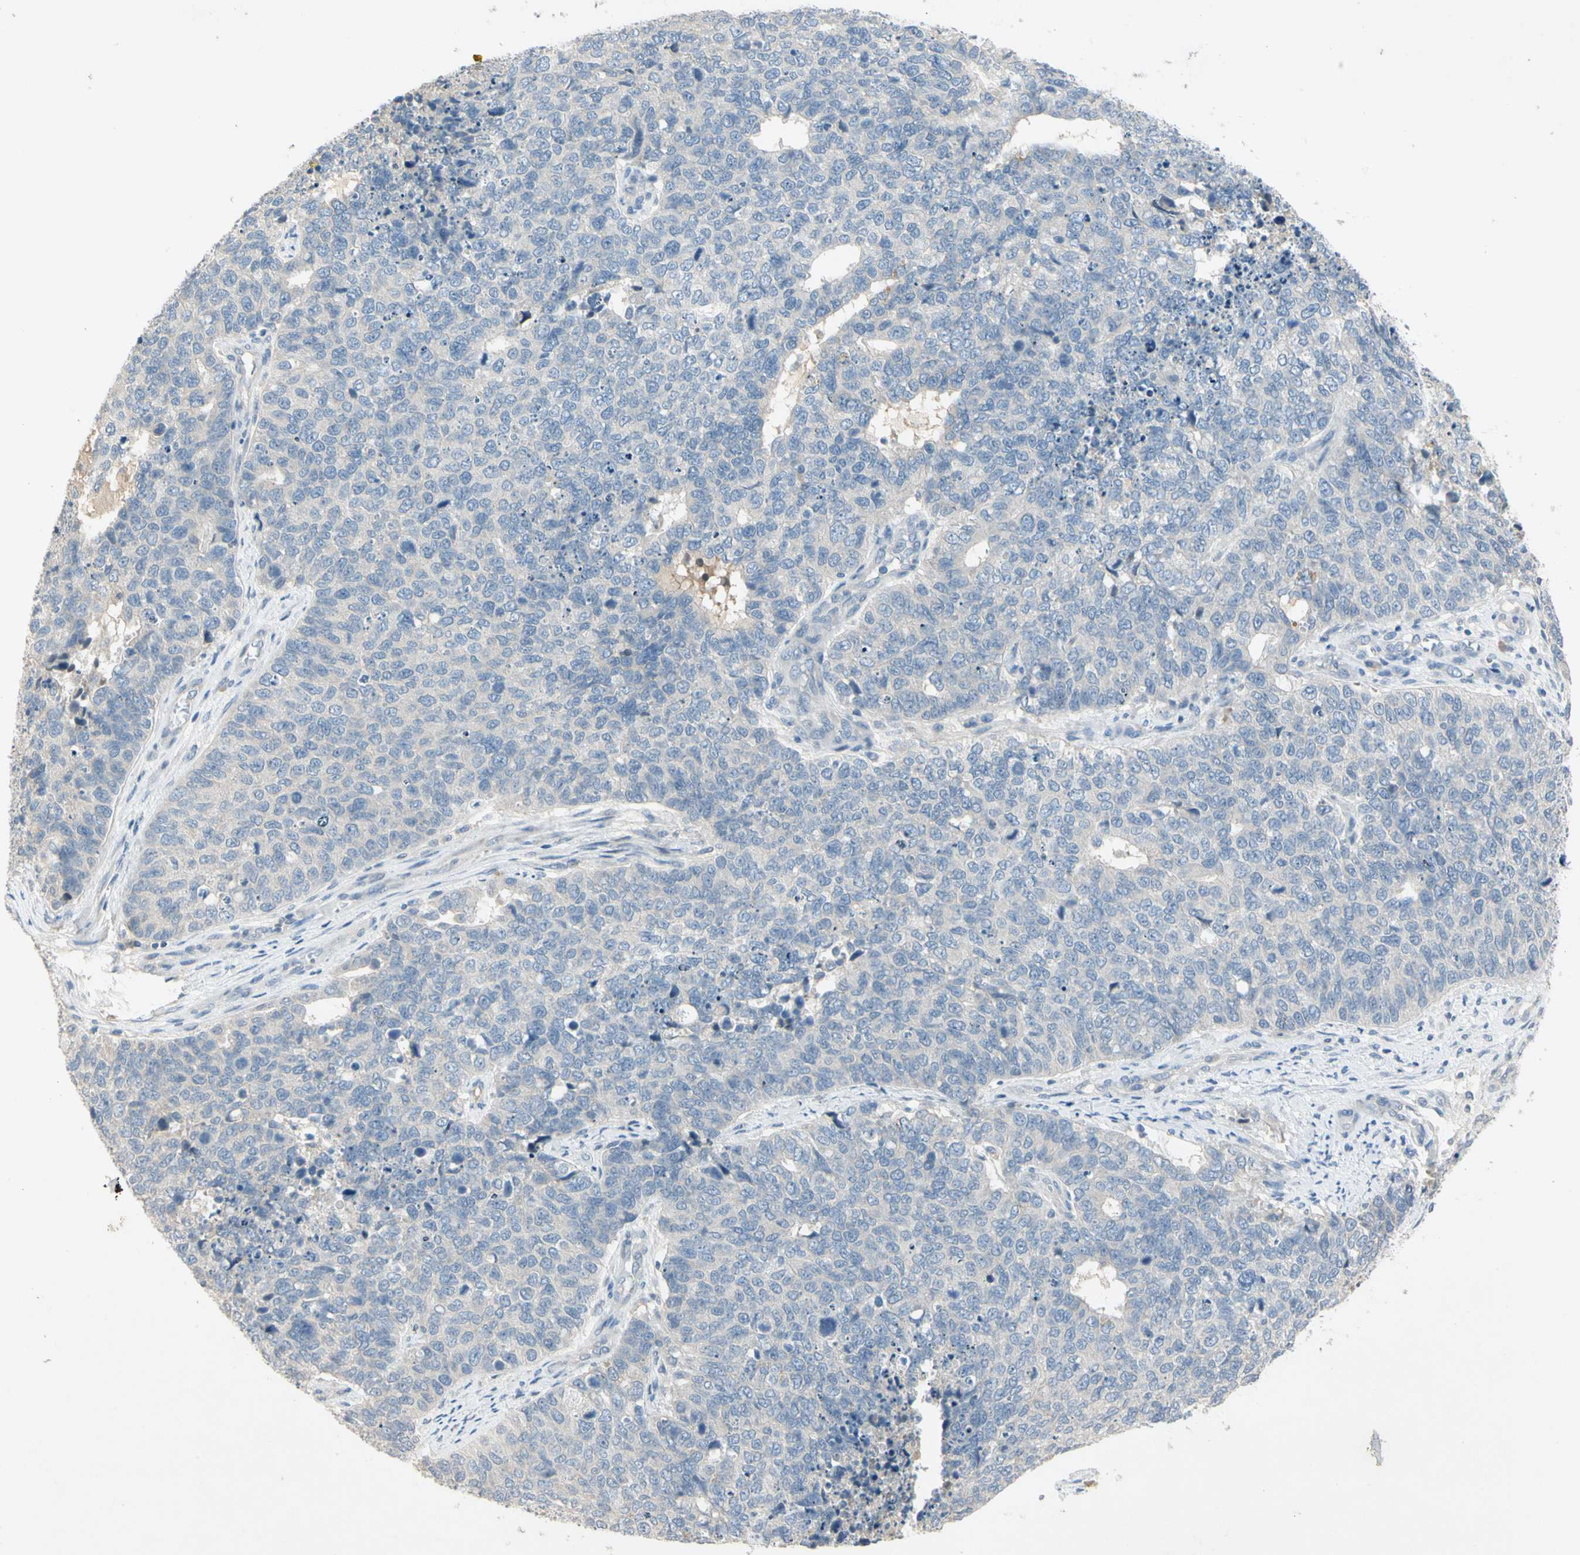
{"staining": {"intensity": "negative", "quantity": "none", "location": "none"}, "tissue": "cervical cancer", "cell_type": "Tumor cells", "image_type": "cancer", "snomed": [{"axis": "morphology", "description": "Squamous cell carcinoma, NOS"}, {"axis": "topography", "description": "Cervix"}], "caption": "DAB (3,3'-diaminobenzidine) immunohistochemical staining of human cervical squamous cell carcinoma shows no significant staining in tumor cells. (DAB IHC, high magnification).", "gene": "PRSS21", "patient": {"sex": "female", "age": 63}}